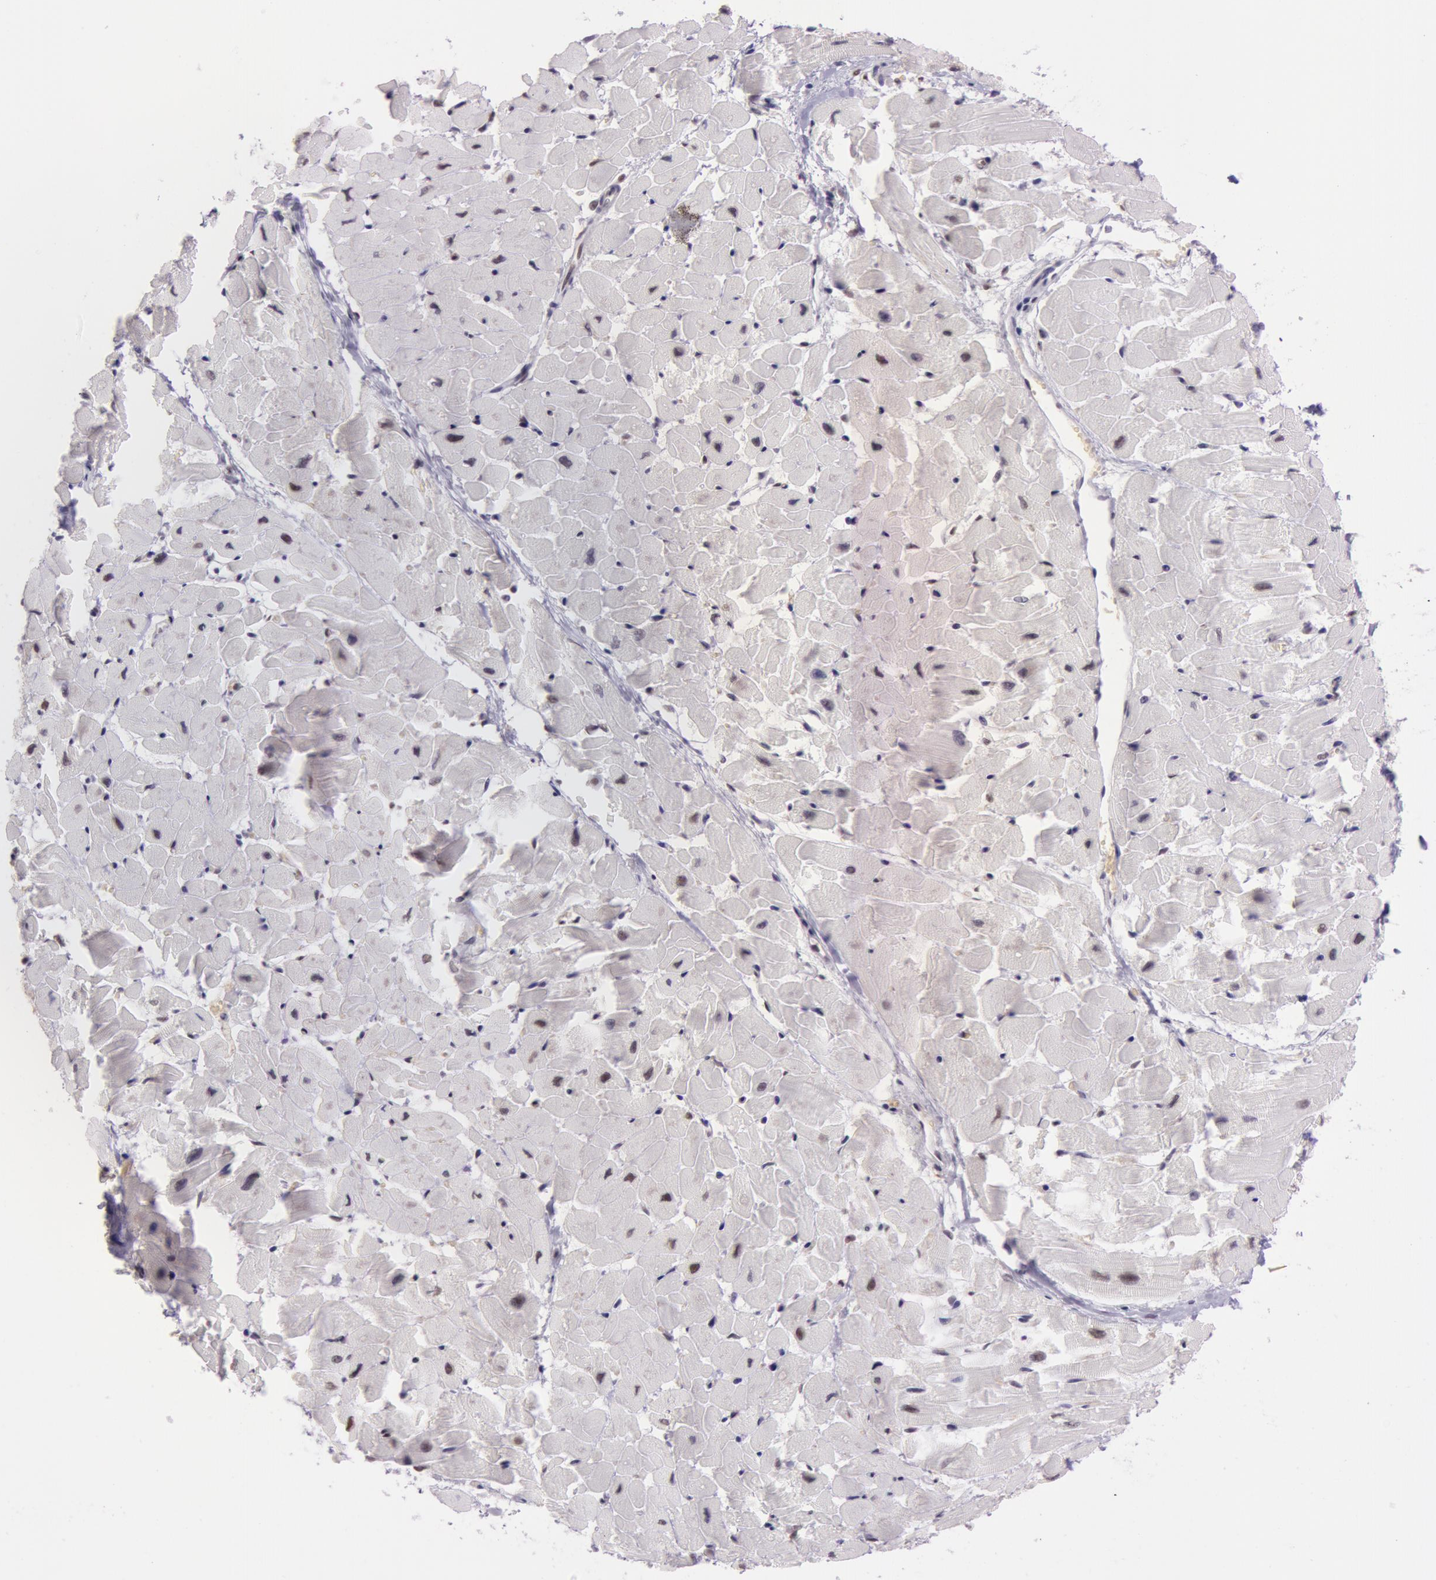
{"staining": {"intensity": "strong", "quantity": "25%-75%", "location": "nuclear"}, "tissue": "heart muscle", "cell_type": "Cardiomyocytes", "image_type": "normal", "snomed": [{"axis": "morphology", "description": "Normal tissue, NOS"}, {"axis": "topography", "description": "Heart"}], "caption": "Immunohistochemical staining of unremarkable heart muscle reveals high levels of strong nuclear expression in about 25%-75% of cardiomyocytes. (DAB (3,3'-diaminobenzidine) IHC, brown staining for protein, blue staining for nuclei).", "gene": "NBN", "patient": {"sex": "female", "age": 19}}